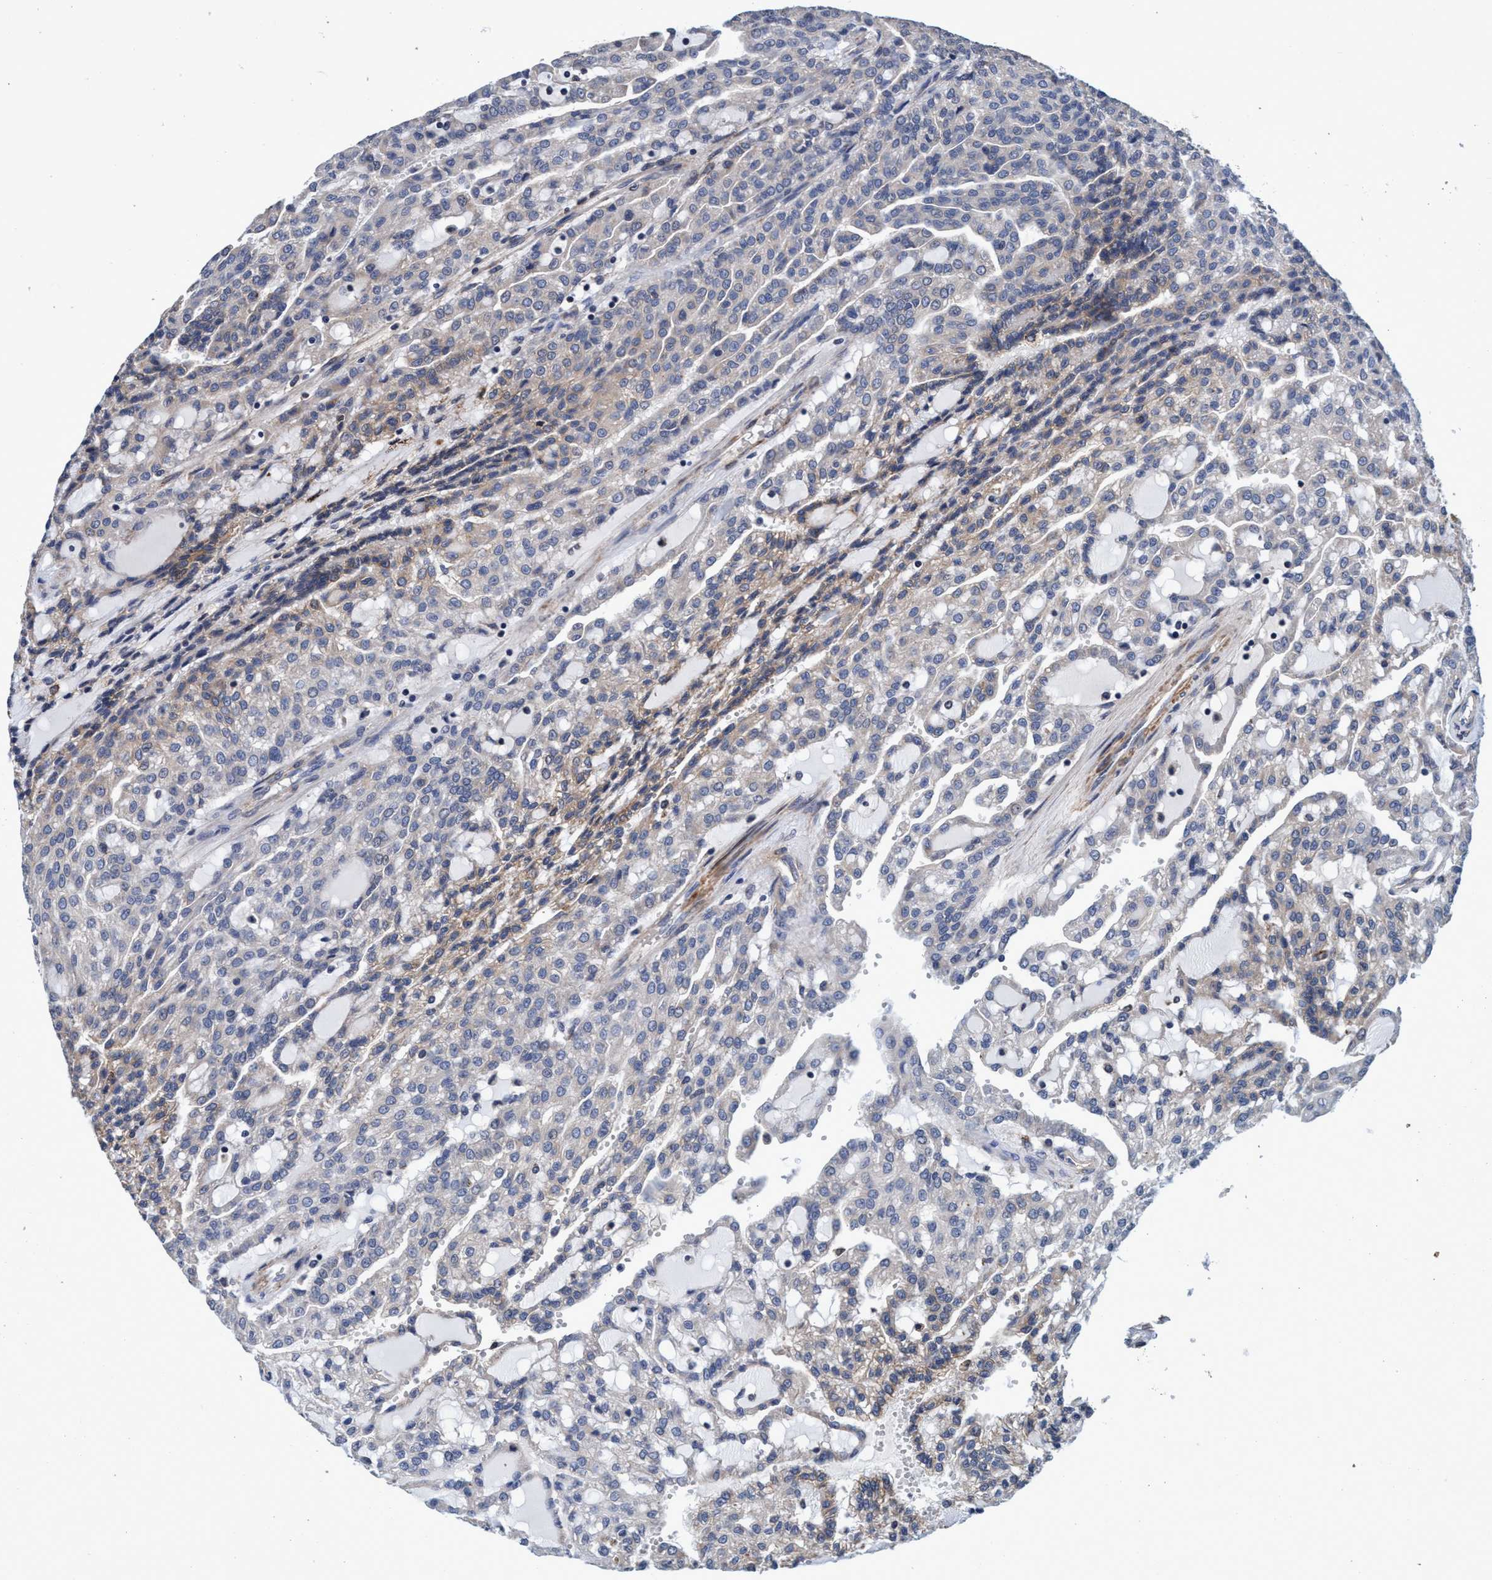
{"staining": {"intensity": "weak", "quantity": "<25%", "location": "cytoplasmic/membranous"}, "tissue": "renal cancer", "cell_type": "Tumor cells", "image_type": "cancer", "snomed": [{"axis": "morphology", "description": "Adenocarcinoma, NOS"}, {"axis": "topography", "description": "Kidney"}], "caption": "There is no significant staining in tumor cells of adenocarcinoma (renal). The staining was performed using DAB (3,3'-diaminobenzidine) to visualize the protein expression in brown, while the nuclei were stained in blue with hematoxylin (Magnification: 20x).", "gene": "CALCOCO2", "patient": {"sex": "male", "age": 63}}